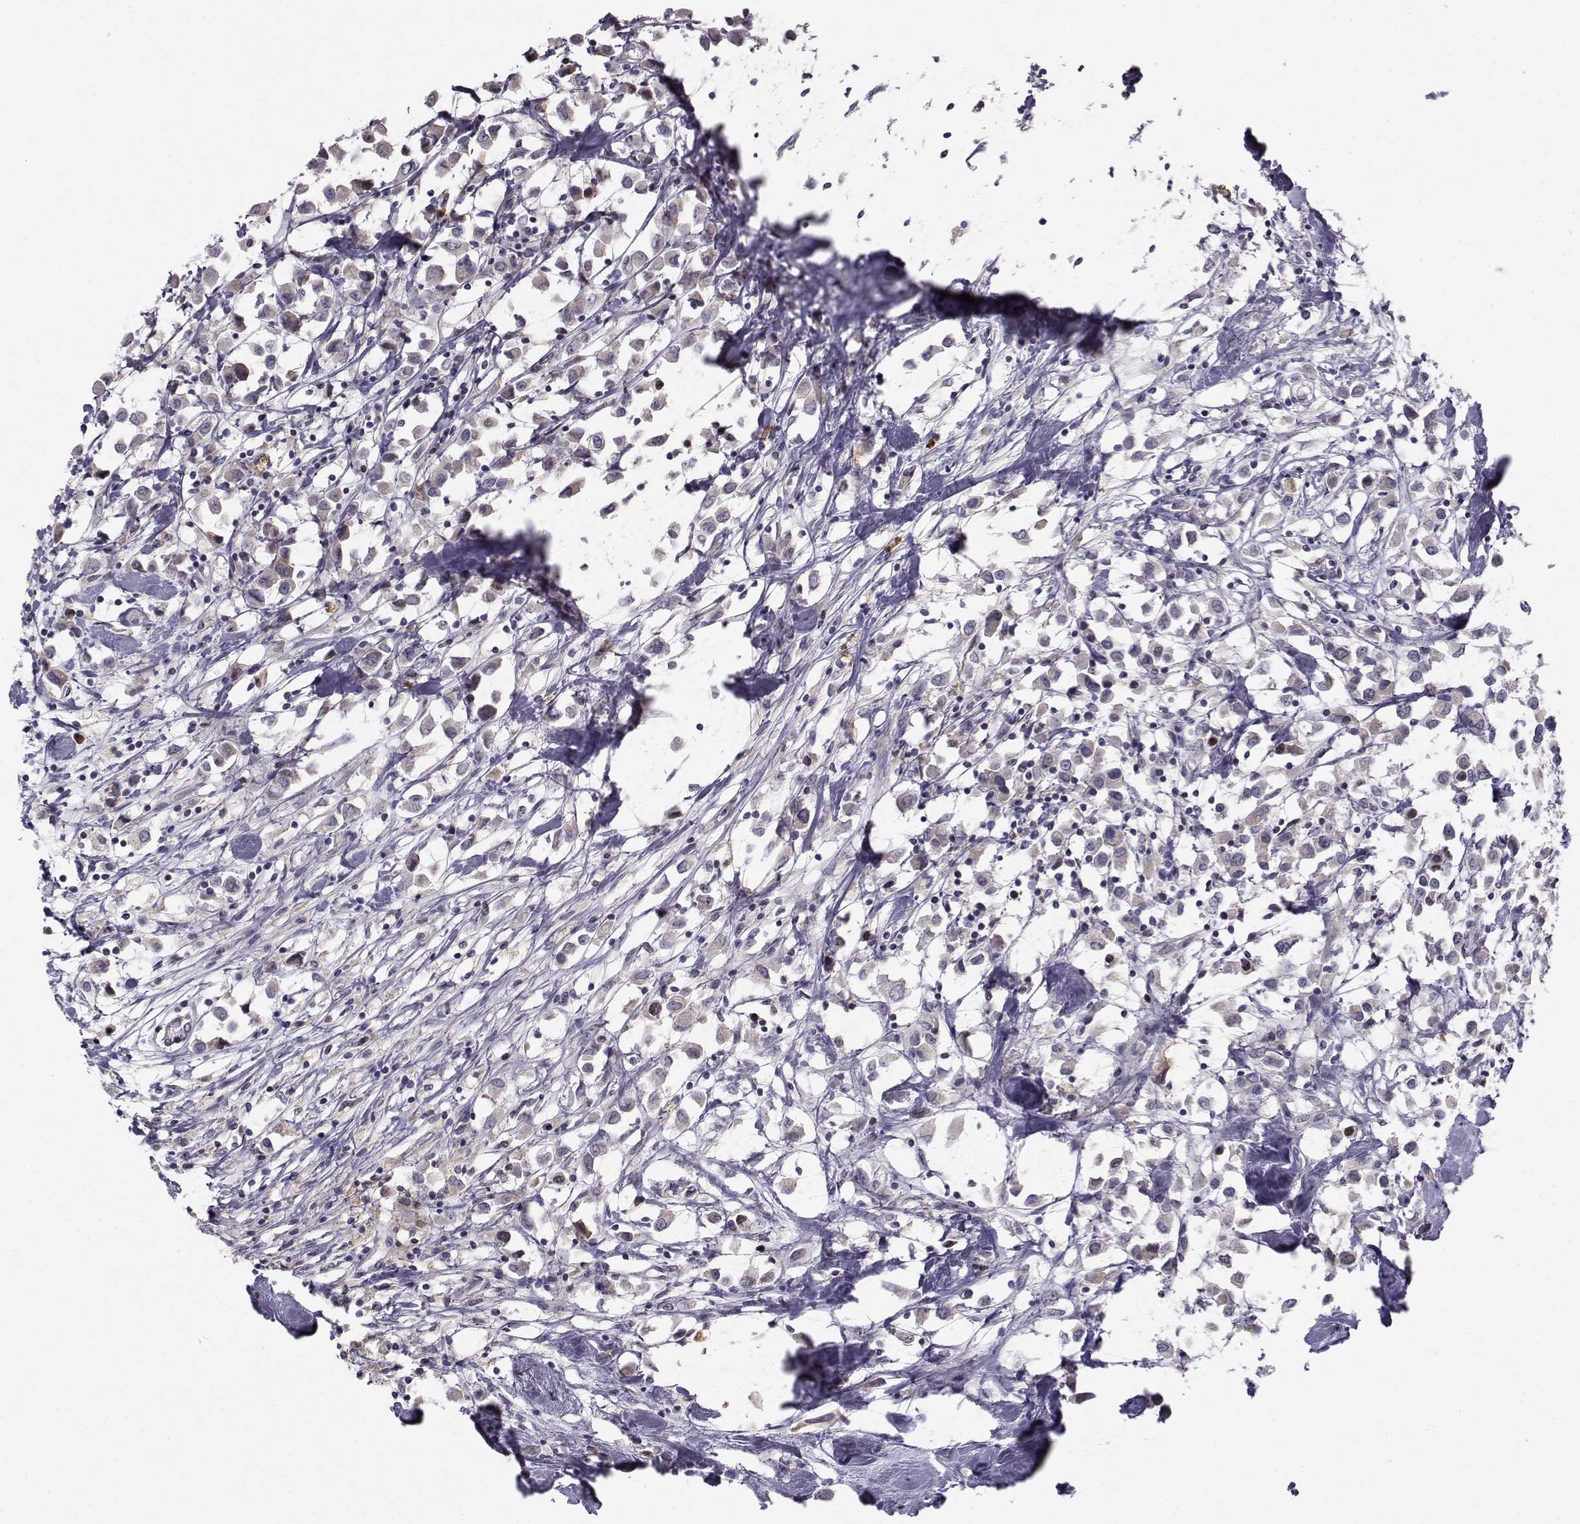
{"staining": {"intensity": "weak", "quantity": "<25%", "location": "cytoplasmic/membranous"}, "tissue": "breast cancer", "cell_type": "Tumor cells", "image_type": "cancer", "snomed": [{"axis": "morphology", "description": "Duct carcinoma"}, {"axis": "topography", "description": "Breast"}], "caption": "The histopathology image shows no staining of tumor cells in intraductal carcinoma (breast).", "gene": "LRP8", "patient": {"sex": "female", "age": 61}}